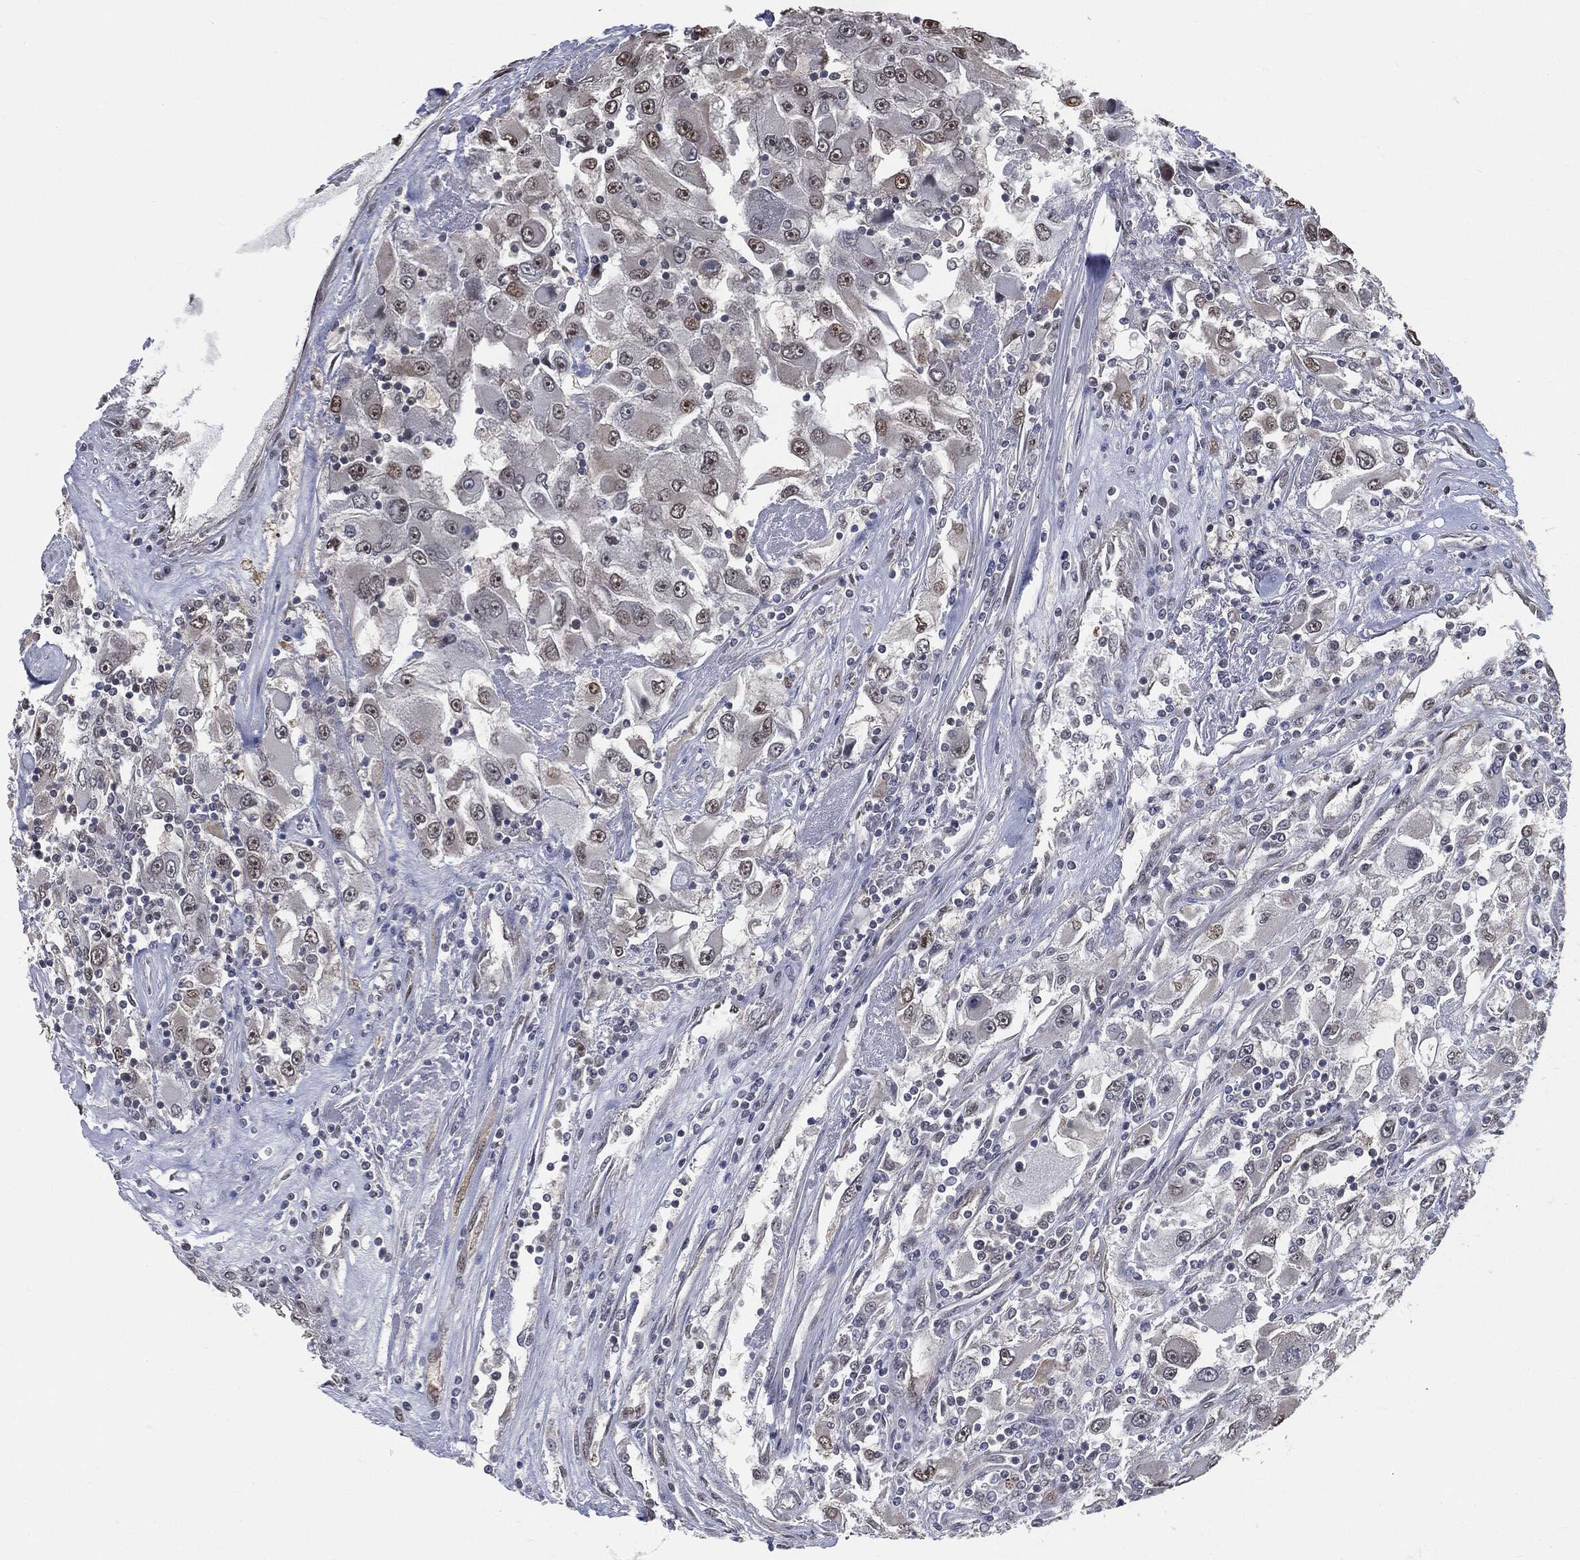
{"staining": {"intensity": "moderate", "quantity": "<25%", "location": "nuclear"}, "tissue": "renal cancer", "cell_type": "Tumor cells", "image_type": "cancer", "snomed": [{"axis": "morphology", "description": "Adenocarcinoma, NOS"}, {"axis": "topography", "description": "Kidney"}], "caption": "Adenocarcinoma (renal) stained with DAB (3,3'-diaminobenzidine) immunohistochemistry (IHC) shows low levels of moderate nuclear expression in about <25% of tumor cells.", "gene": "SHLD2", "patient": {"sex": "female", "age": 52}}